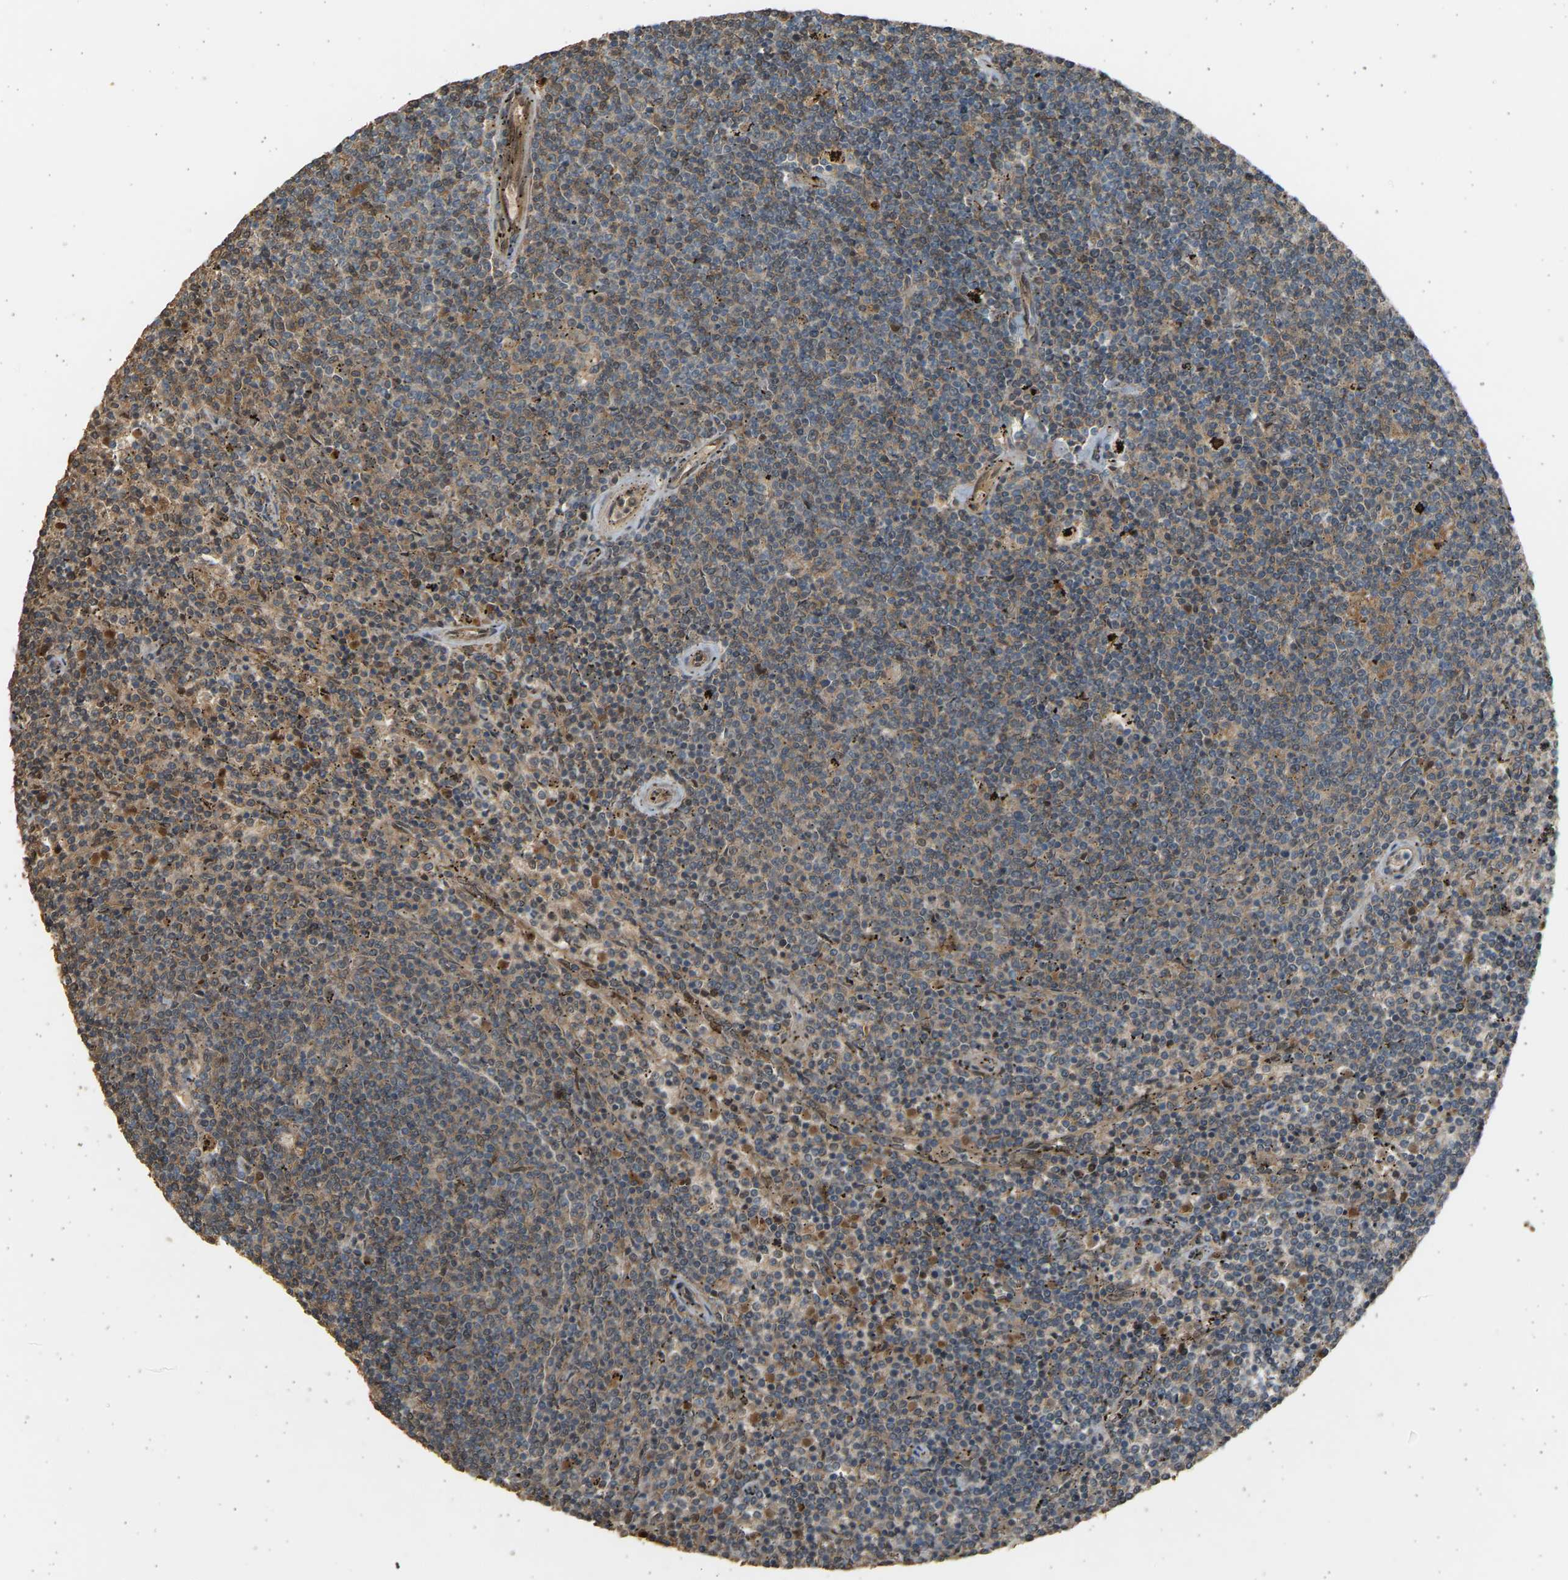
{"staining": {"intensity": "weak", "quantity": "25%-75%", "location": "cytoplasmic/membranous"}, "tissue": "lymphoma", "cell_type": "Tumor cells", "image_type": "cancer", "snomed": [{"axis": "morphology", "description": "Malignant lymphoma, non-Hodgkin's type, Low grade"}, {"axis": "topography", "description": "Spleen"}], "caption": "IHC micrograph of neoplastic tissue: lymphoma stained using IHC displays low levels of weak protein expression localized specifically in the cytoplasmic/membranous of tumor cells, appearing as a cytoplasmic/membranous brown color.", "gene": "BIRC2", "patient": {"sex": "female", "age": 50}}